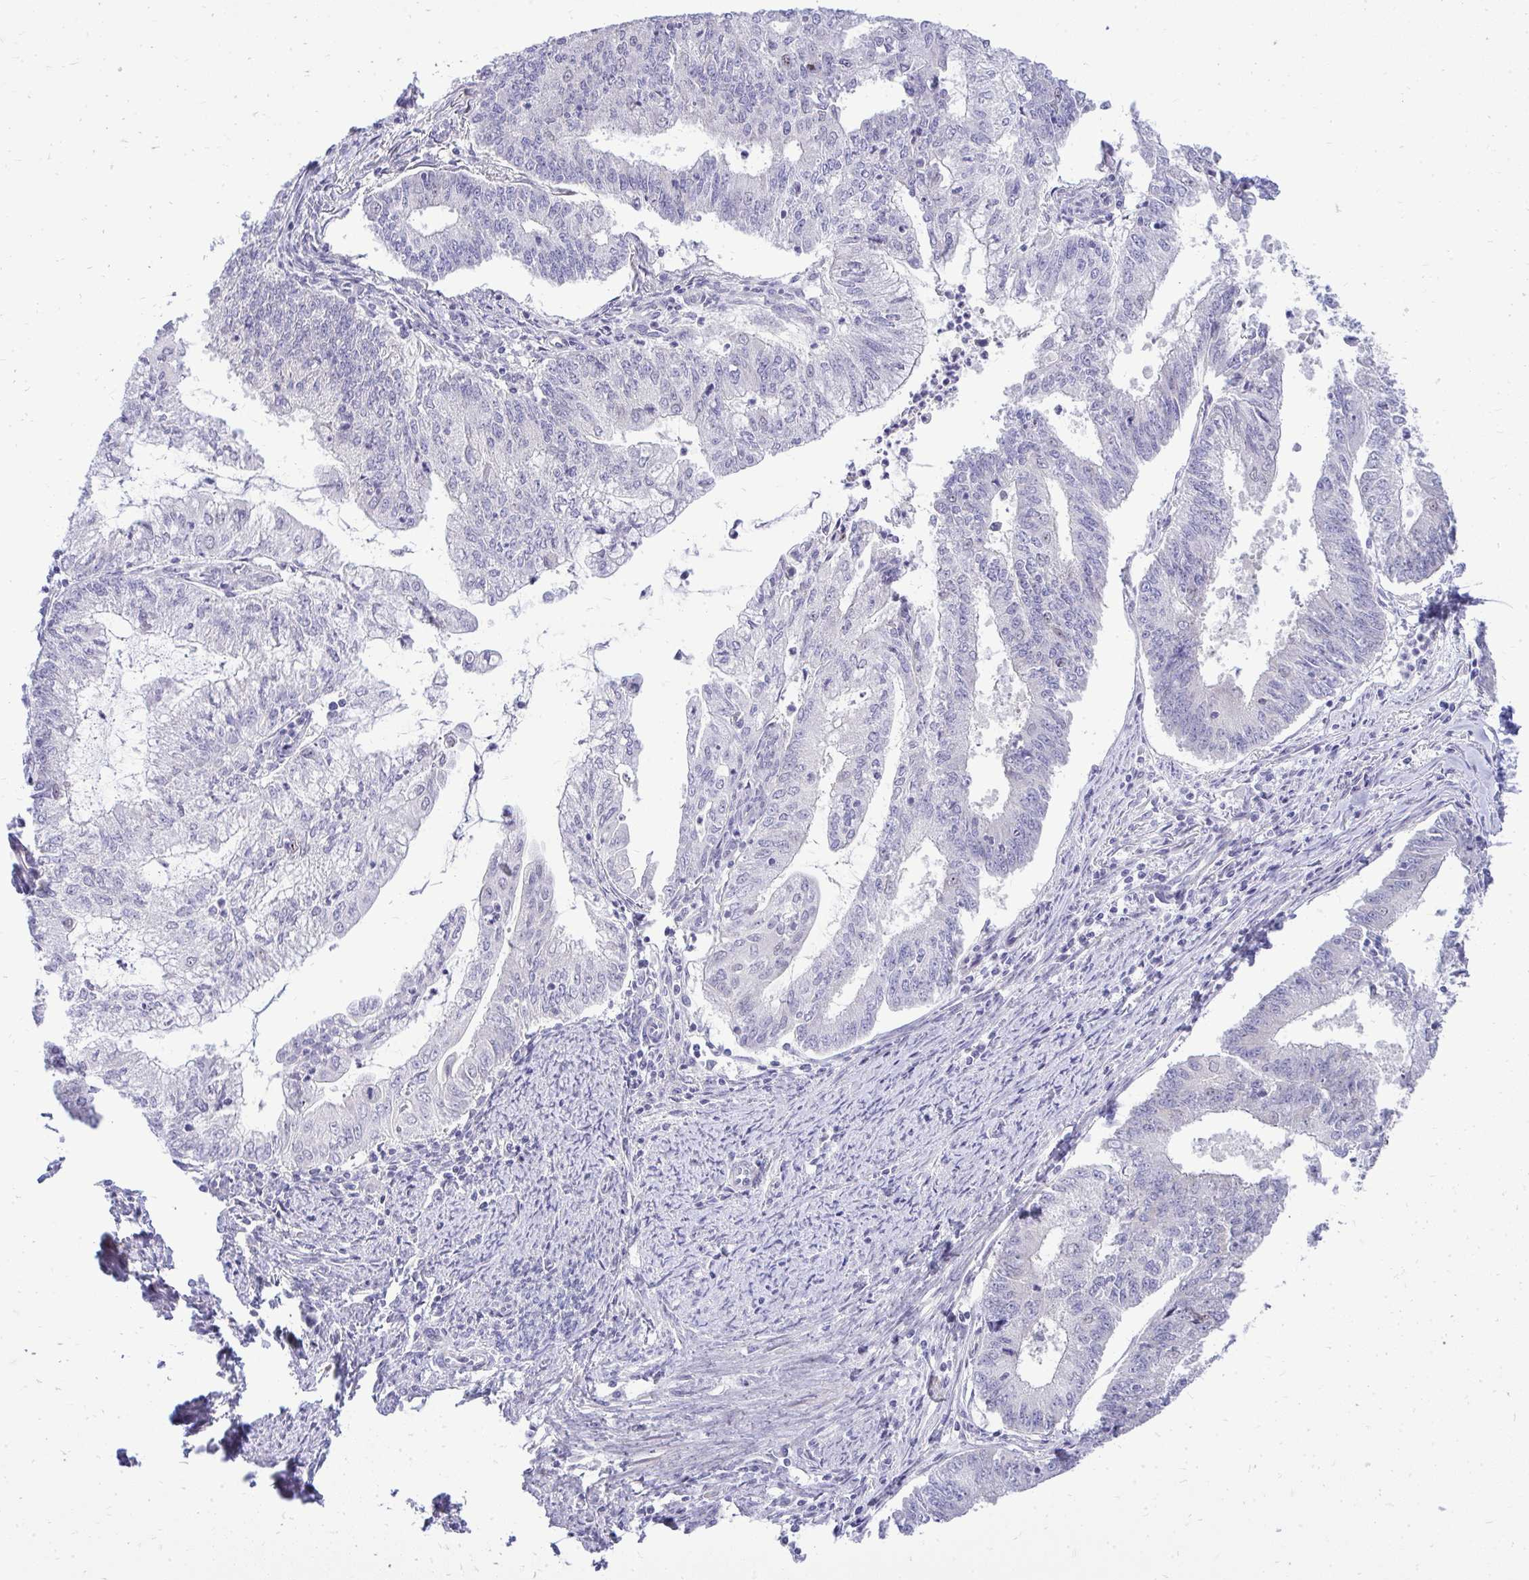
{"staining": {"intensity": "negative", "quantity": "none", "location": "none"}, "tissue": "endometrial cancer", "cell_type": "Tumor cells", "image_type": "cancer", "snomed": [{"axis": "morphology", "description": "Adenocarcinoma, NOS"}, {"axis": "topography", "description": "Endometrium"}], "caption": "A high-resolution photomicrograph shows immunohistochemistry (IHC) staining of endometrial cancer (adenocarcinoma), which displays no significant staining in tumor cells.", "gene": "OR8D1", "patient": {"sex": "female", "age": 61}}